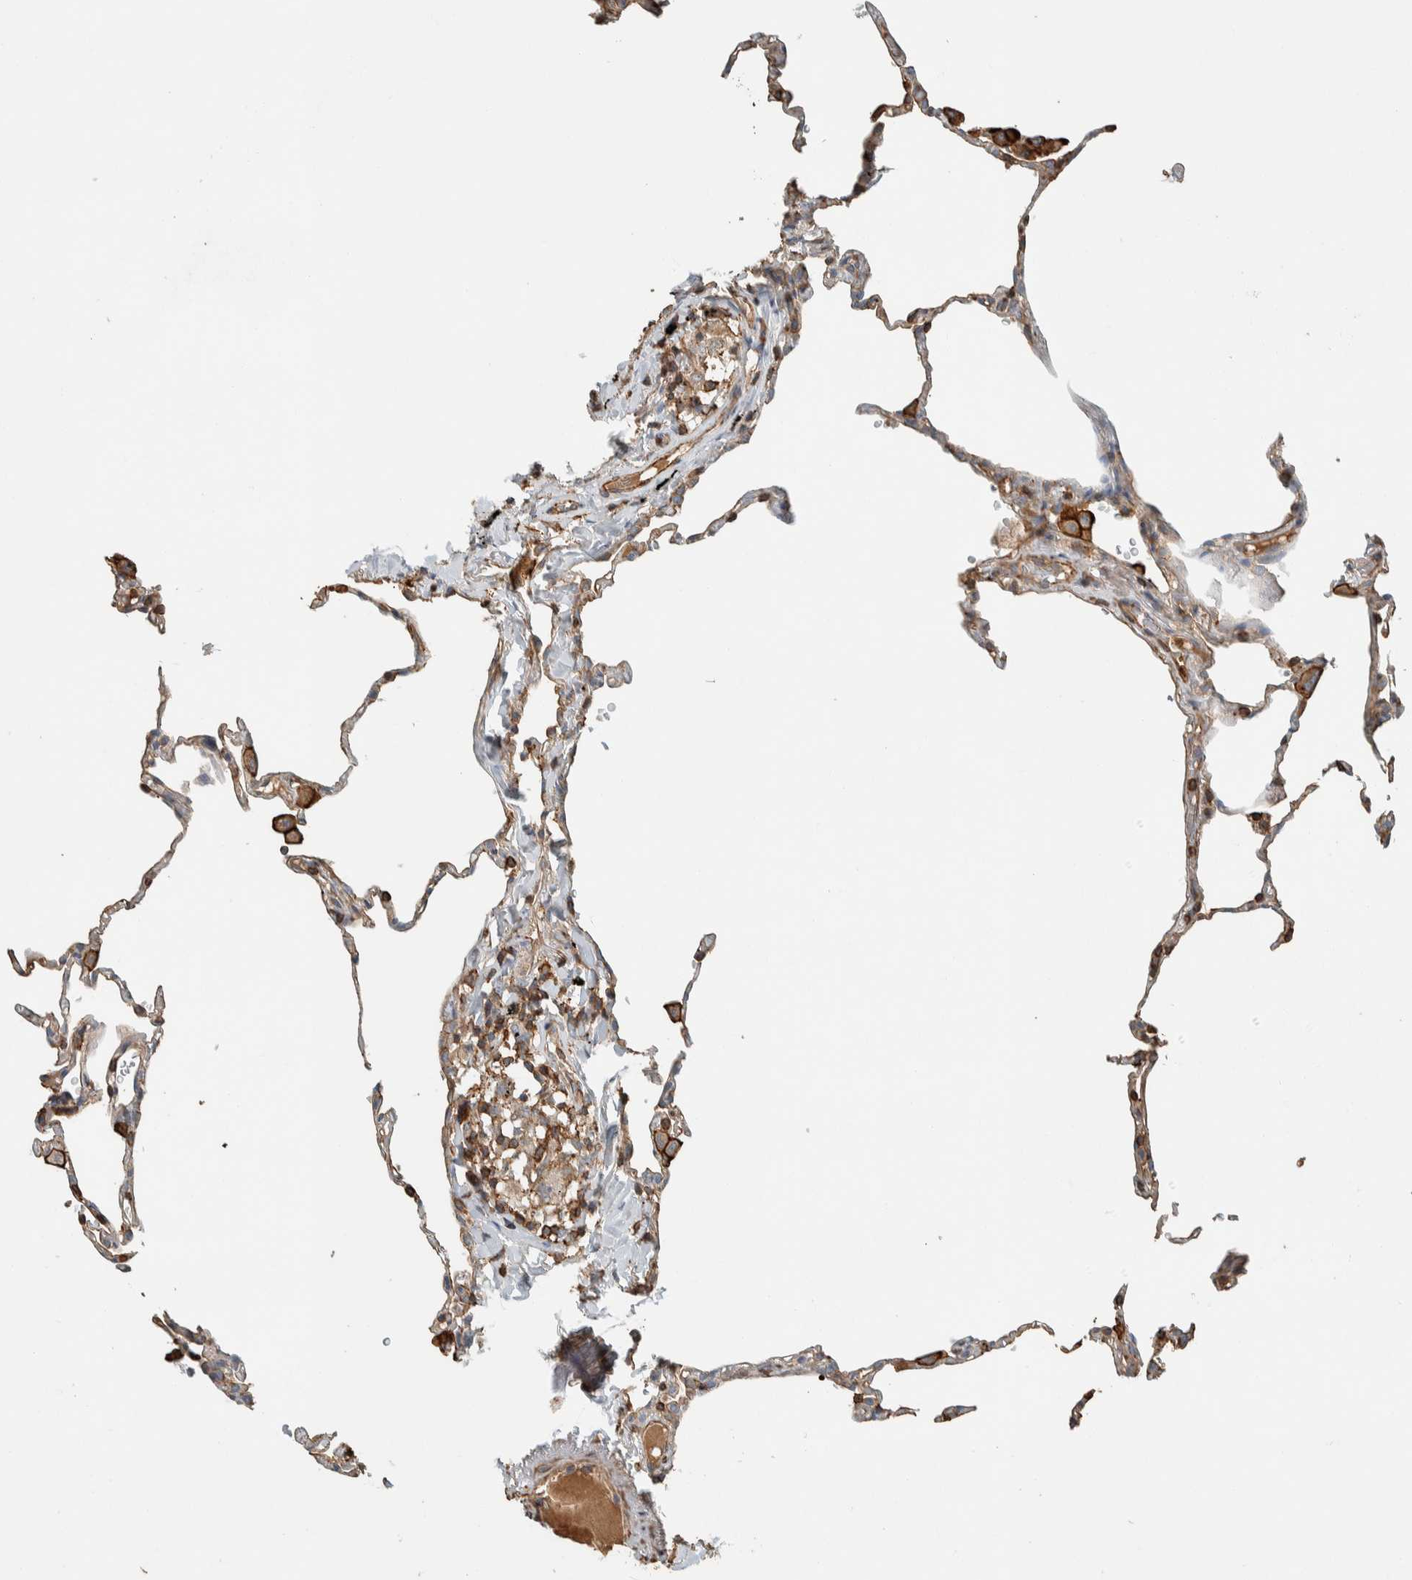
{"staining": {"intensity": "weak", "quantity": "<25%", "location": "cytoplasmic/membranous"}, "tissue": "lung", "cell_type": "Alveolar cells", "image_type": "normal", "snomed": [{"axis": "morphology", "description": "Normal tissue, NOS"}, {"axis": "topography", "description": "Lung"}], "caption": "The IHC micrograph has no significant staining in alveolar cells of lung. Brightfield microscopy of immunohistochemistry (IHC) stained with DAB (3,3'-diaminobenzidine) (brown) and hematoxylin (blue), captured at high magnification.", "gene": "CTBP2", "patient": {"sex": "male", "age": 59}}